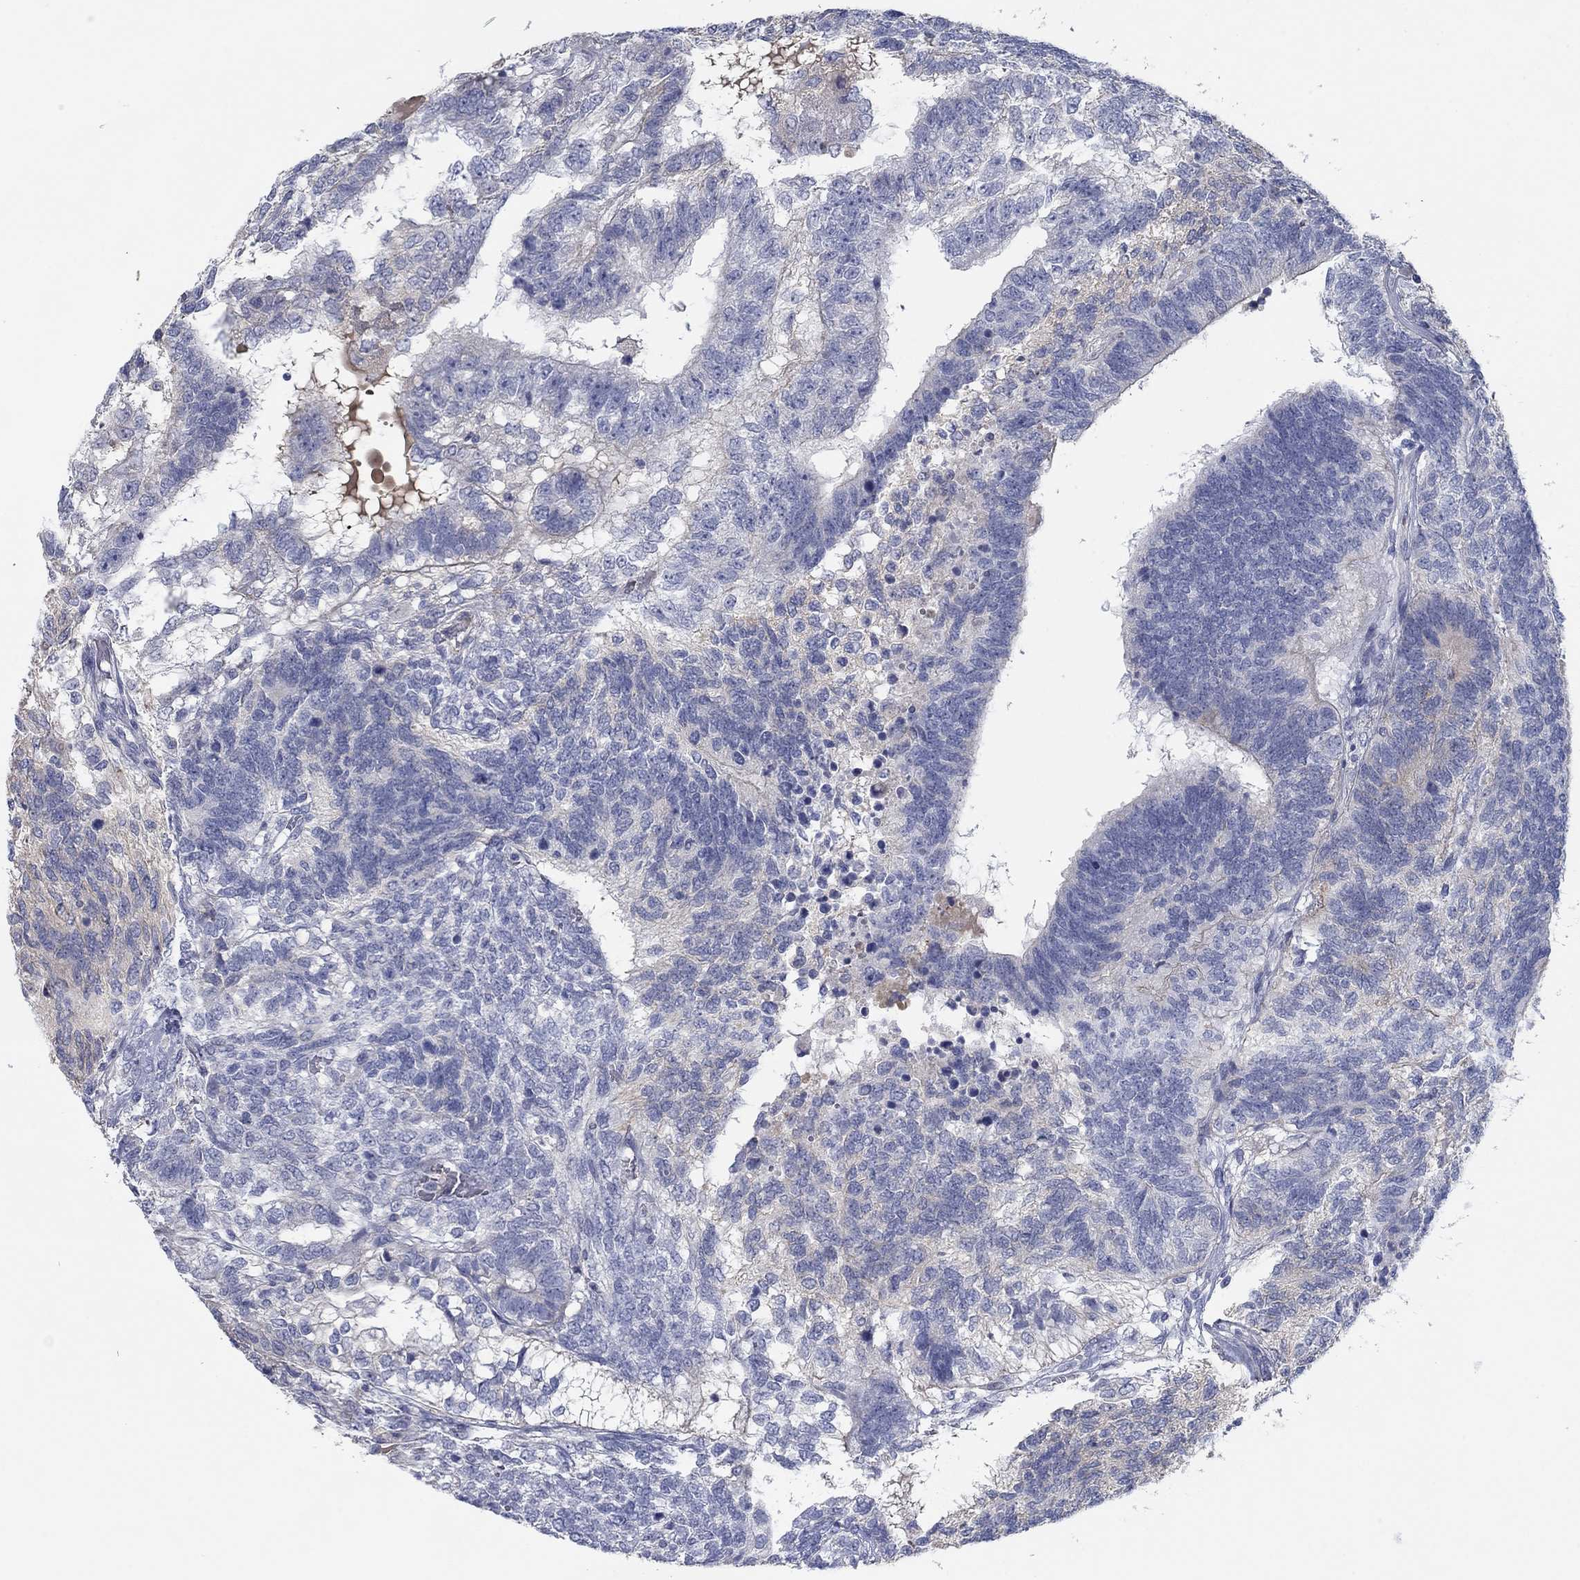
{"staining": {"intensity": "negative", "quantity": "none", "location": "none"}, "tissue": "testis cancer", "cell_type": "Tumor cells", "image_type": "cancer", "snomed": [{"axis": "morphology", "description": "Seminoma, NOS"}, {"axis": "morphology", "description": "Carcinoma, Embryonal, NOS"}, {"axis": "topography", "description": "Testis"}], "caption": "DAB (3,3'-diaminobenzidine) immunohistochemical staining of testis seminoma exhibits no significant positivity in tumor cells.", "gene": "APOC3", "patient": {"sex": "male", "age": 41}}